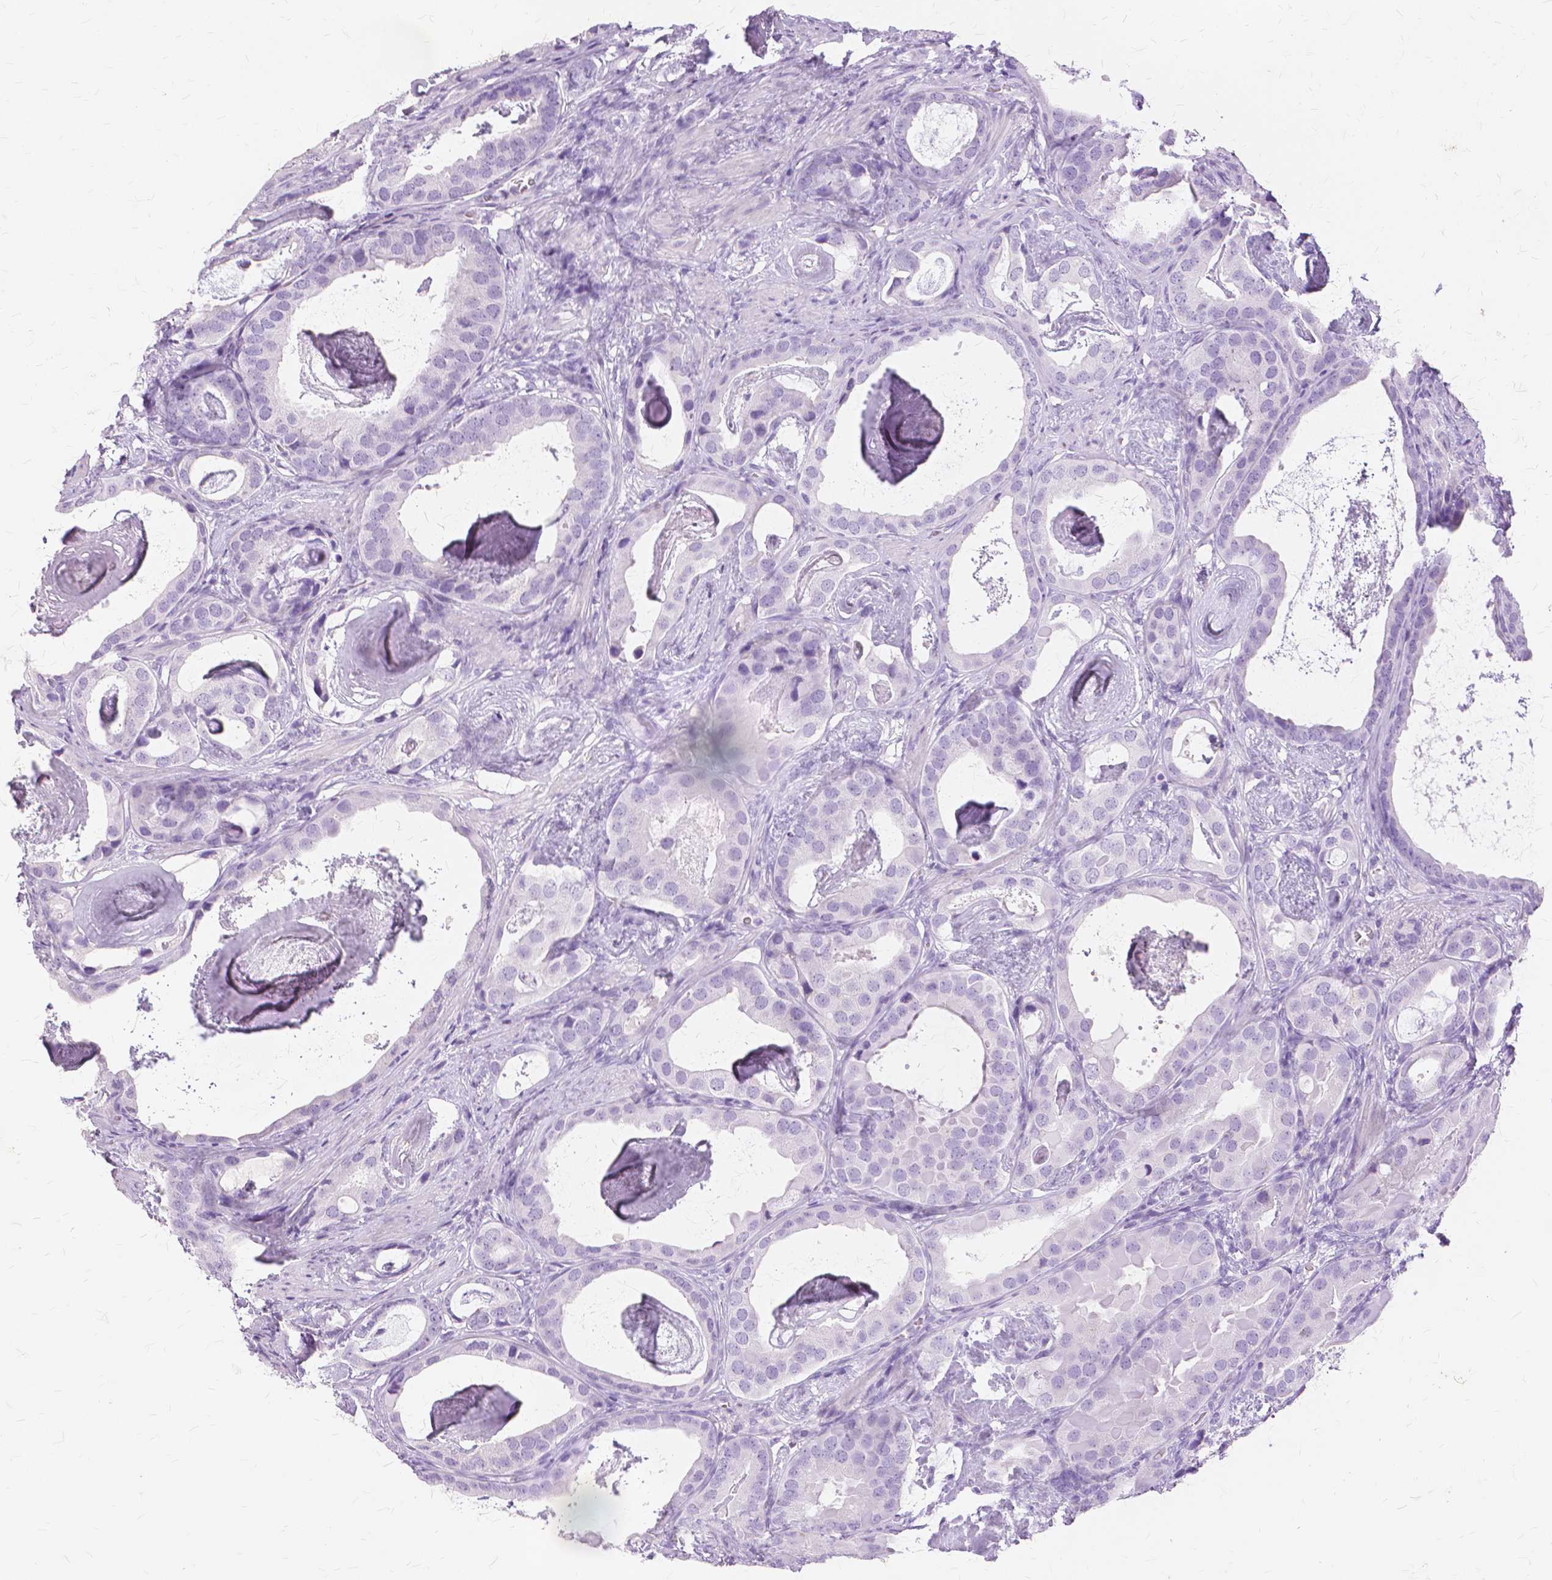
{"staining": {"intensity": "negative", "quantity": "none", "location": "none"}, "tissue": "prostate cancer", "cell_type": "Tumor cells", "image_type": "cancer", "snomed": [{"axis": "morphology", "description": "Adenocarcinoma, Low grade"}, {"axis": "topography", "description": "Prostate and seminal vesicle, NOS"}], "caption": "IHC micrograph of neoplastic tissue: human low-grade adenocarcinoma (prostate) stained with DAB (3,3'-diaminobenzidine) displays no significant protein staining in tumor cells. (DAB IHC with hematoxylin counter stain).", "gene": "TGM1", "patient": {"sex": "male", "age": 71}}